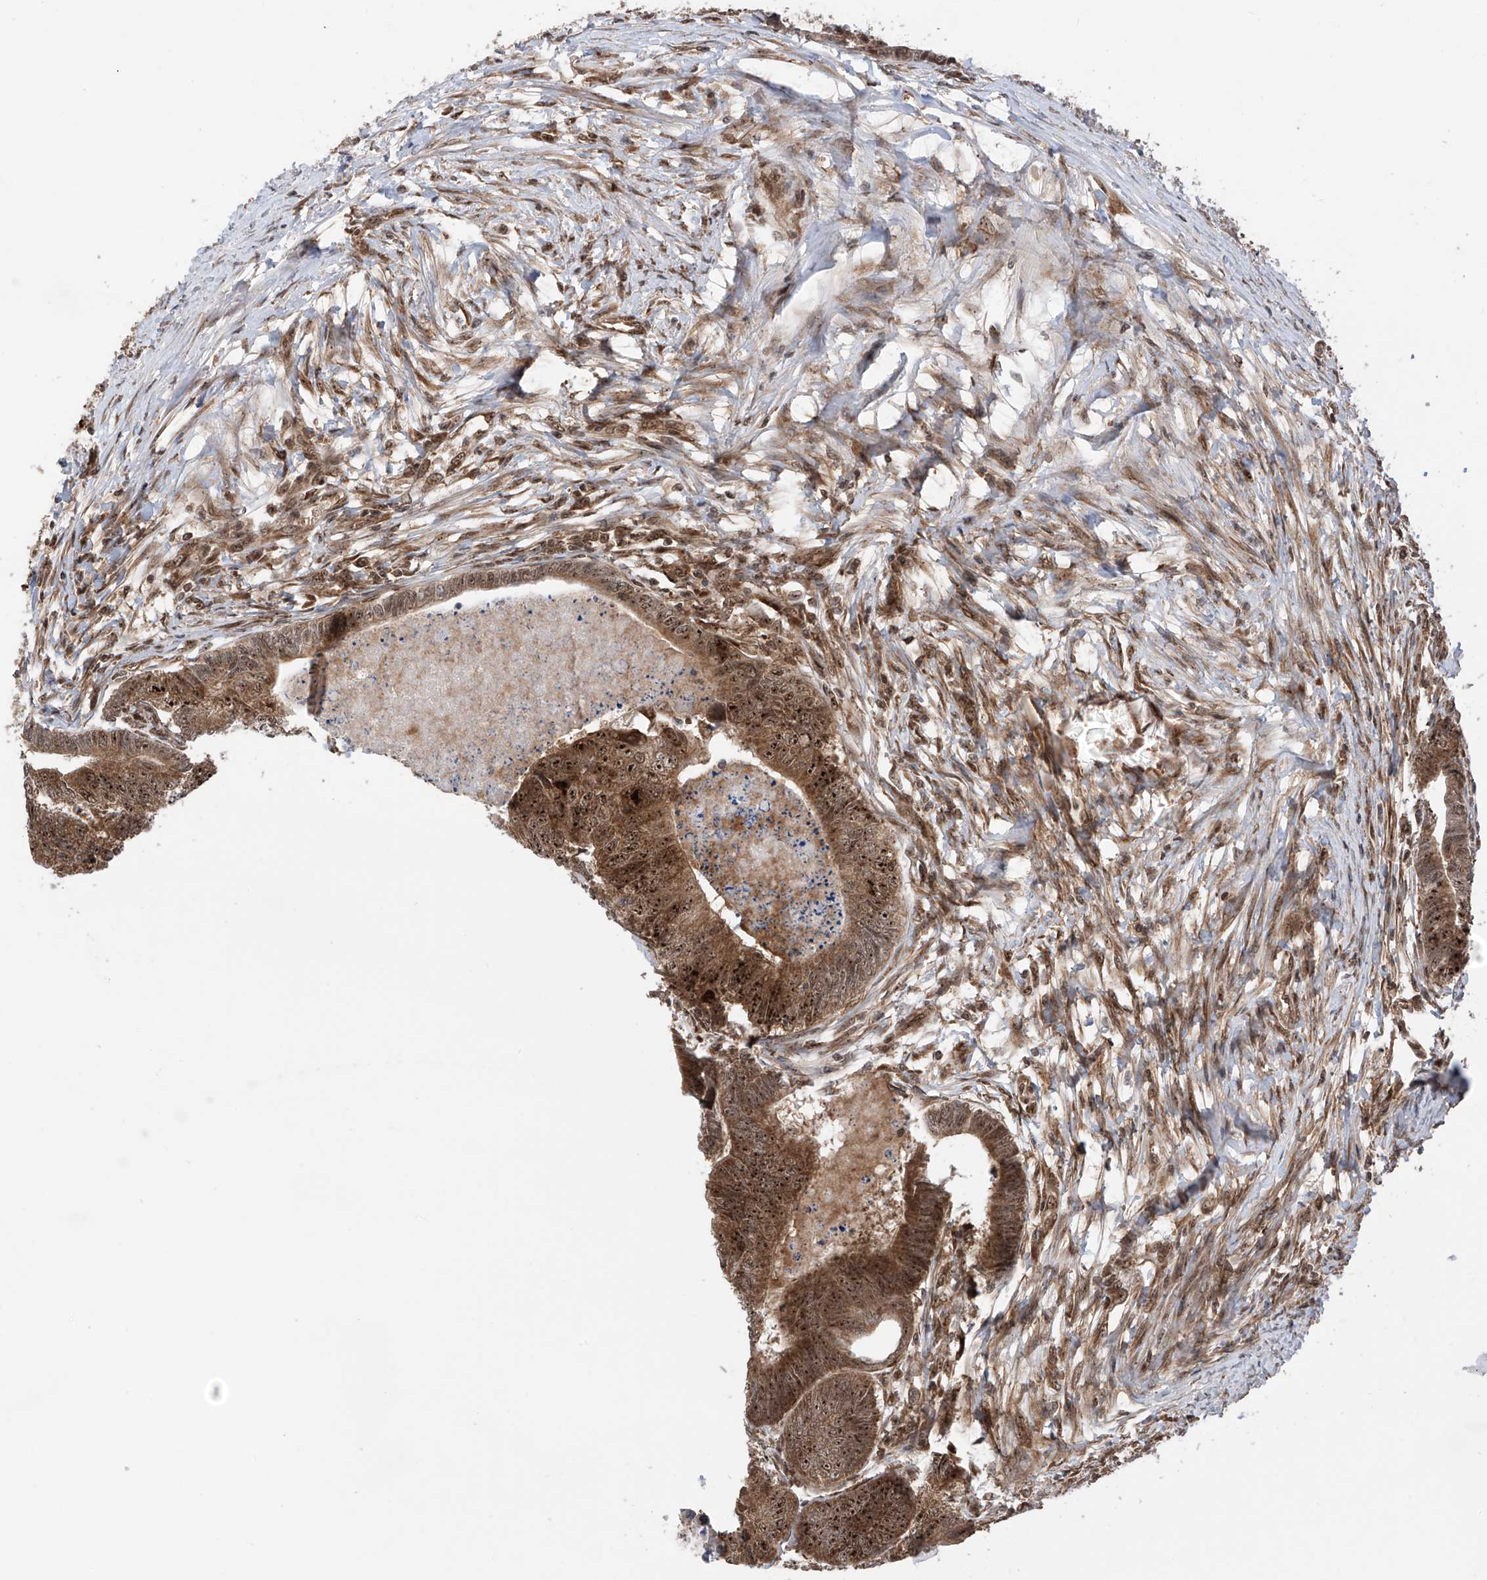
{"staining": {"intensity": "strong", "quantity": ">75%", "location": "cytoplasmic/membranous,nuclear"}, "tissue": "colorectal cancer", "cell_type": "Tumor cells", "image_type": "cancer", "snomed": [{"axis": "morphology", "description": "Adenocarcinoma, NOS"}, {"axis": "topography", "description": "Colon"}], "caption": "An immunohistochemistry micrograph of neoplastic tissue is shown. Protein staining in brown highlights strong cytoplasmic/membranous and nuclear positivity in colorectal cancer within tumor cells.", "gene": "C1orf131", "patient": {"sex": "female", "age": 67}}